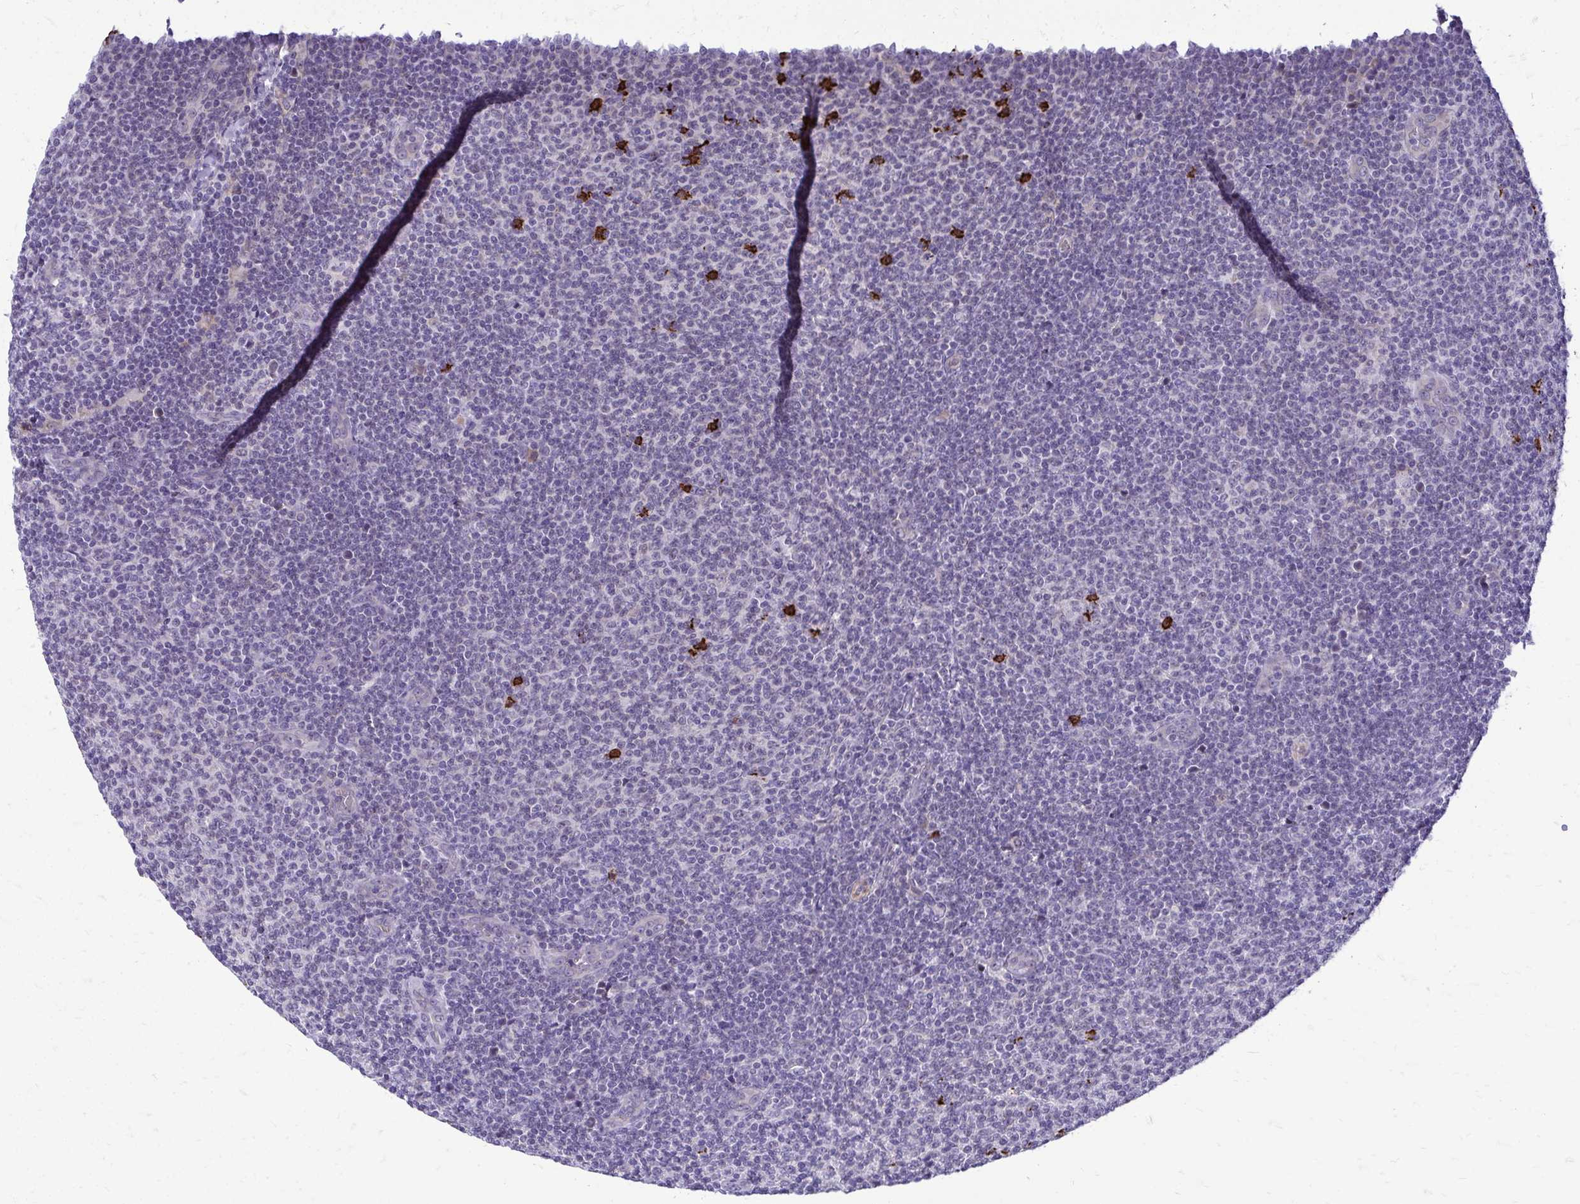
{"staining": {"intensity": "negative", "quantity": "none", "location": "none"}, "tissue": "lymphoma", "cell_type": "Tumor cells", "image_type": "cancer", "snomed": [{"axis": "morphology", "description": "Malignant lymphoma, non-Hodgkin's type, Low grade"}, {"axis": "topography", "description": "Lymph node"}], "caption": "Immunohistochemistry micrograph of neoplastic tissue: human lymphoma stained with DAB (3,3'-diaminobenzidine) shows no significant protein expression in tumor cells. (DAB (3,3'-diaminobenzidine) IHC, high magnification).", "gene": "NIFK", "patient": {"sex": "male", "age": 66}}